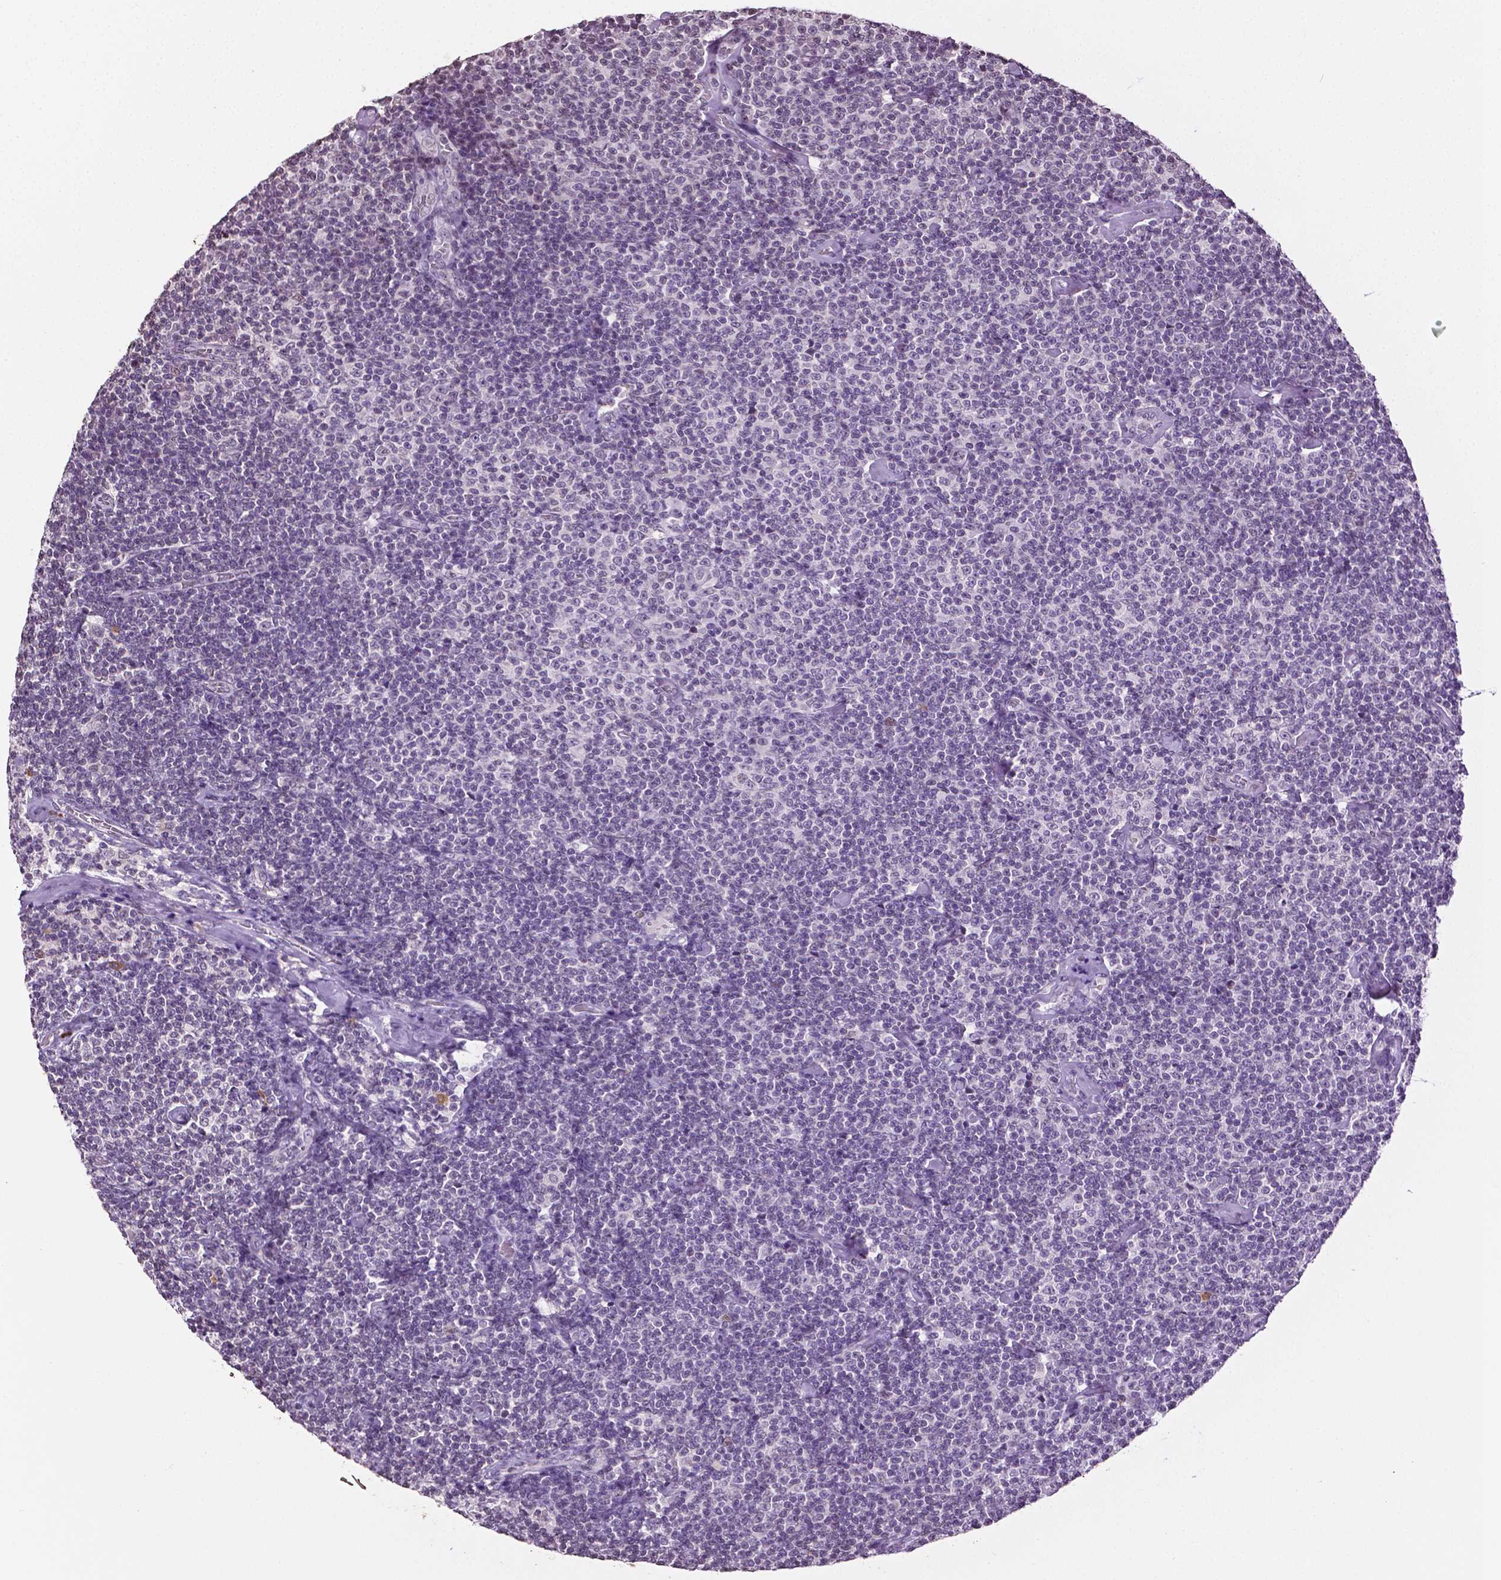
{"staining": {"intensity": "negative", "quantity": "none", "location": "none"}, "tissue": "lymphoma", "cell_type": "Tumor cells", "image_type": "cancer", "snomed": [{"axis": "morphology", "description": "Malignant lymphoma, non-Hodgkin's type, Low grade"}, {"axis": "topography", "description": "Lymph node"}], "caption": "An immunohistochemistry image of malignant lymphoma, non-Hodgkin's type (low-grade) is shown. There is no staining in tumor cells of malignant lymphoma, non-Hodgkin's type (low-grade).", "gene": "DLX5", "patient": {"sex": "male", "age": 81}}